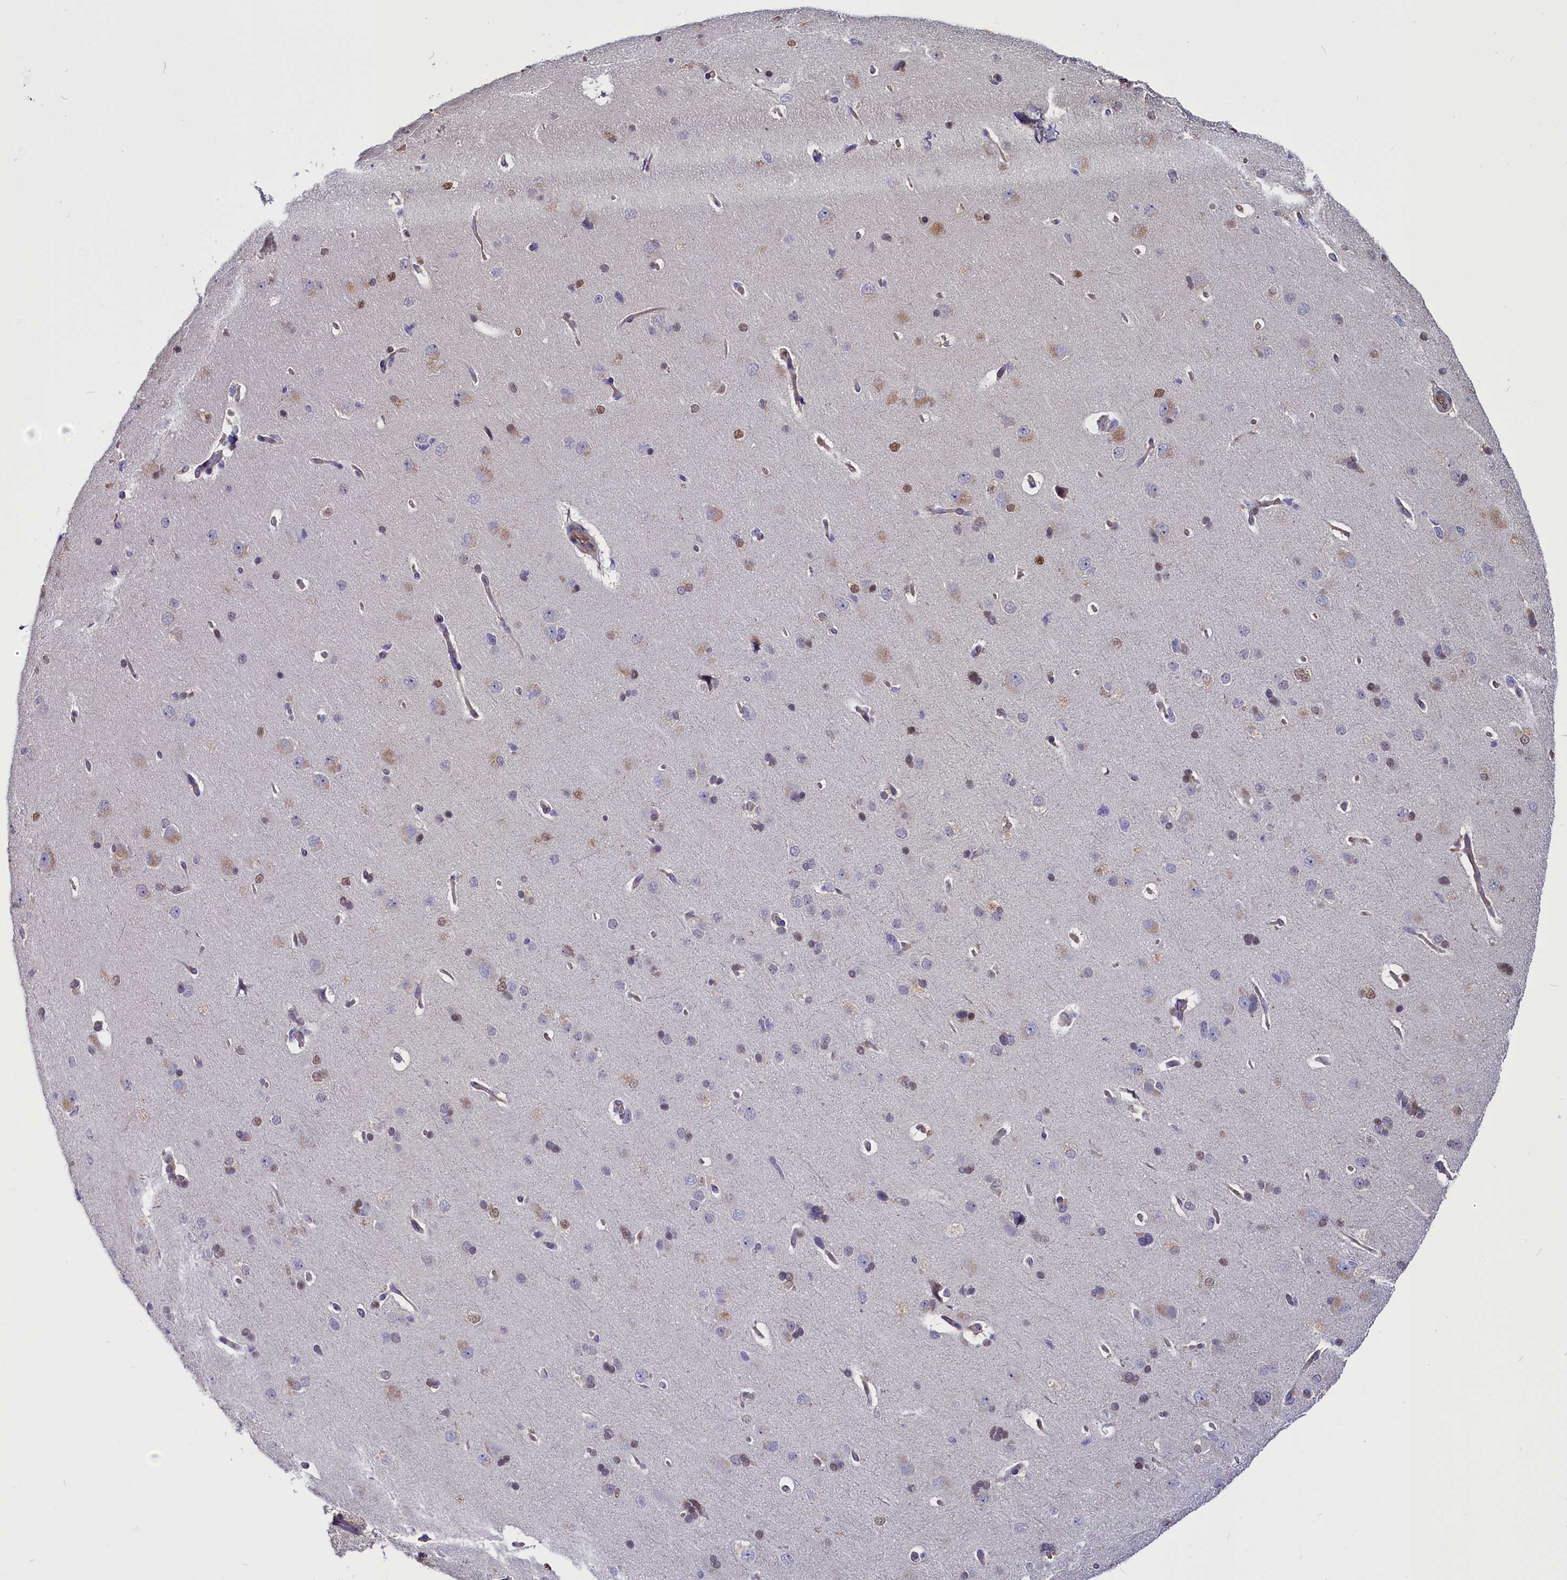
{"staining": {"intensity": "moderate", "quantity": ">75%", "location": "cytoplasmic/membranous"}, "tissue": "cerebral cortex", "cell_type": "Endothelial cells", "image_type": "normal", "snomed": [{"axis": "morphology", "description": "Normal tissue, NOS"}, {"axis": "topography", "description": "Cerebral cortex"}], "caption": "The immunohistochemical stain shows moderate cytoplasmic/membranous staining in endothelial cells of benign cerebral cortex.", "gene": "PDILT", "patient": {"sex": "male", "age": 62}}